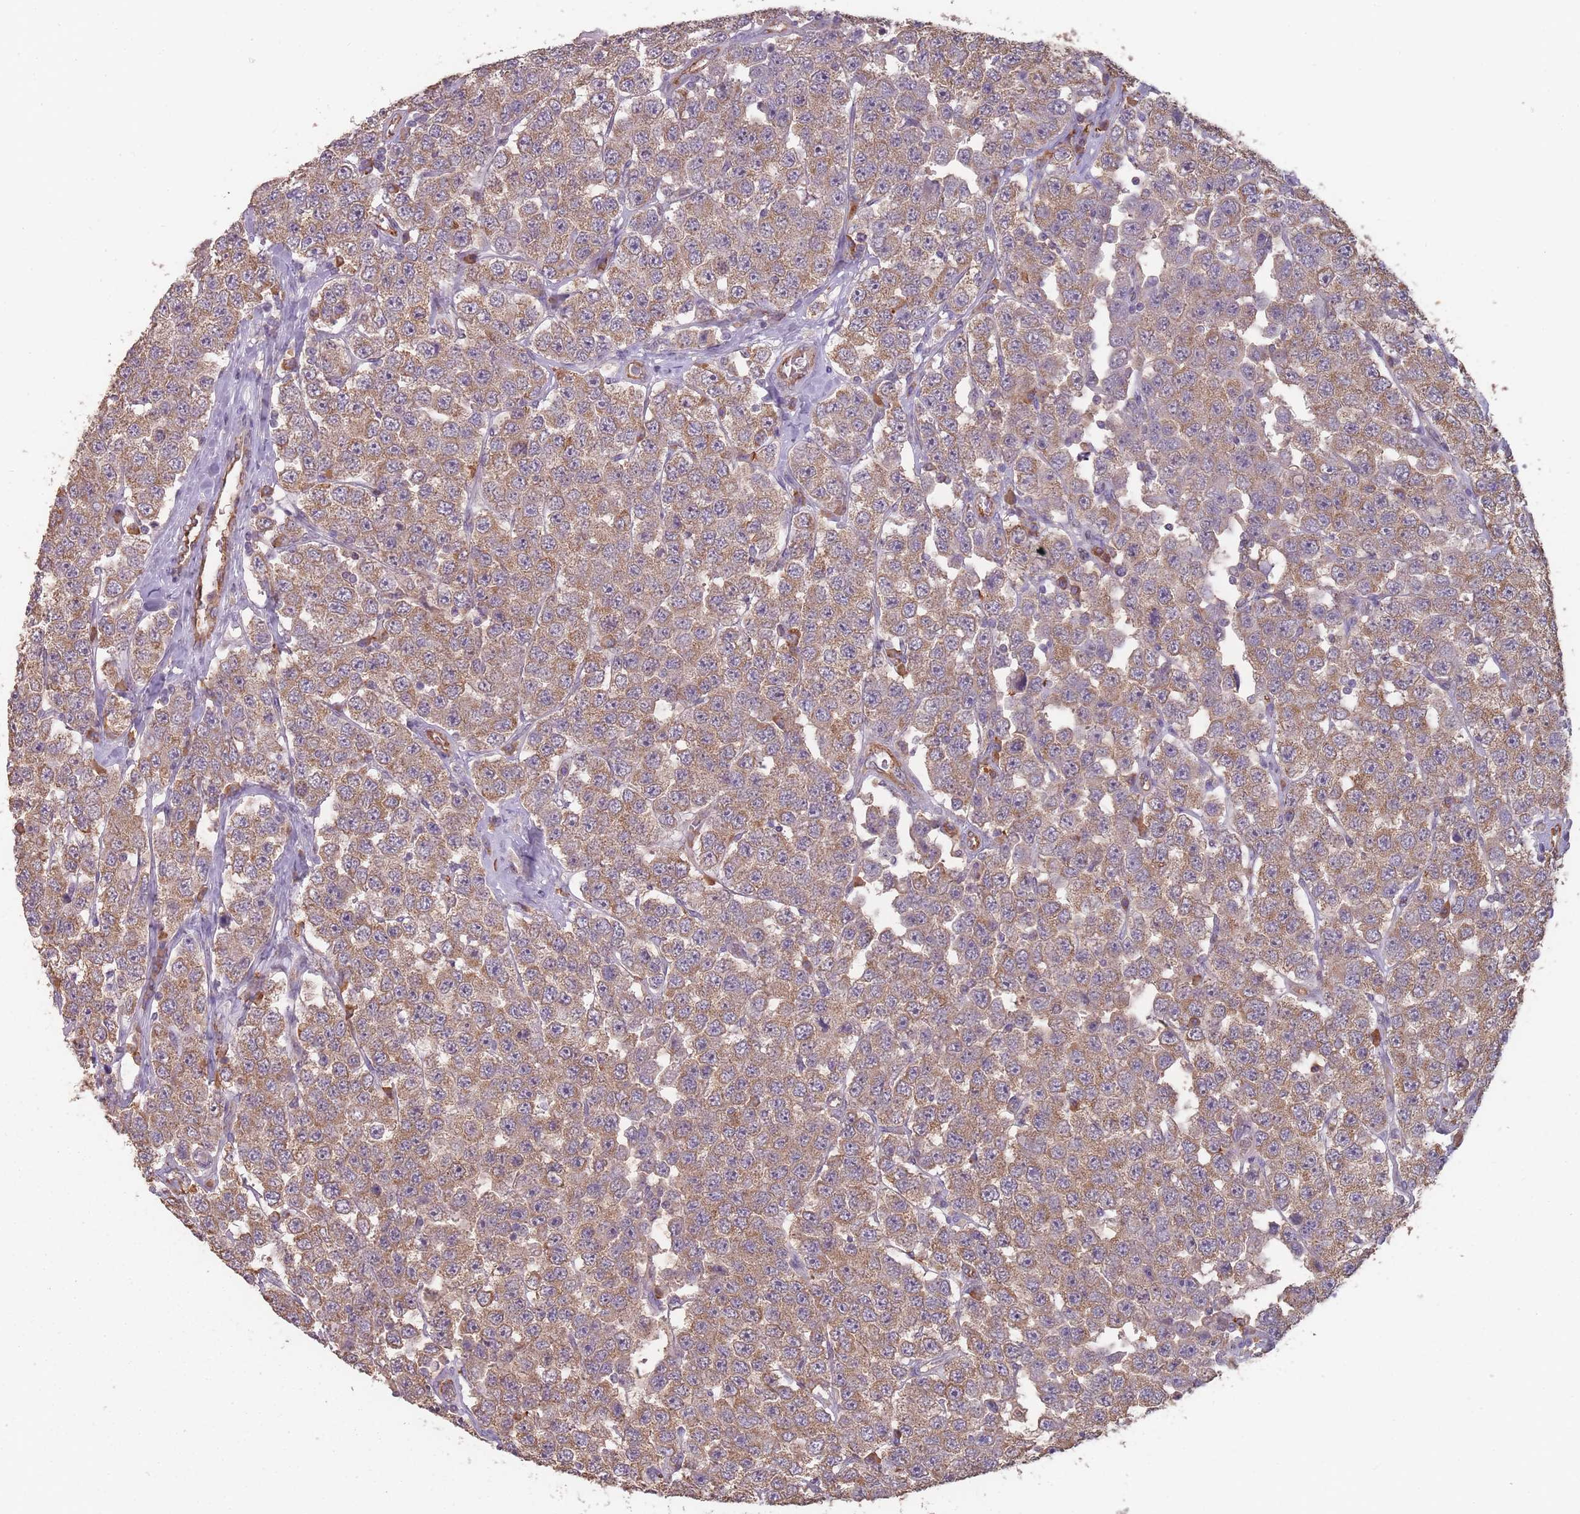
{"staining": {"intensity": "moderate", "quantity": ">75%", "location": "cytoplasmic/membranous"}, "tissue": "testis cancer", "cell_type": "Tumor cells", "image_type": "cancer", "snomed": [{"axis": "morphology", "description": "Seminoma, NOS"}, {"axis": "topography", "description": "Testis"}], "caption": "This histopathology image shows immunohistochemistry (IHC) staining of human seminoma (testis), with medium moderate cytoplasmic/membranous staining in approximately >75% of tumor cells.", "gene": "SANBR", "patient": {"sex": "male", "age": 28}}